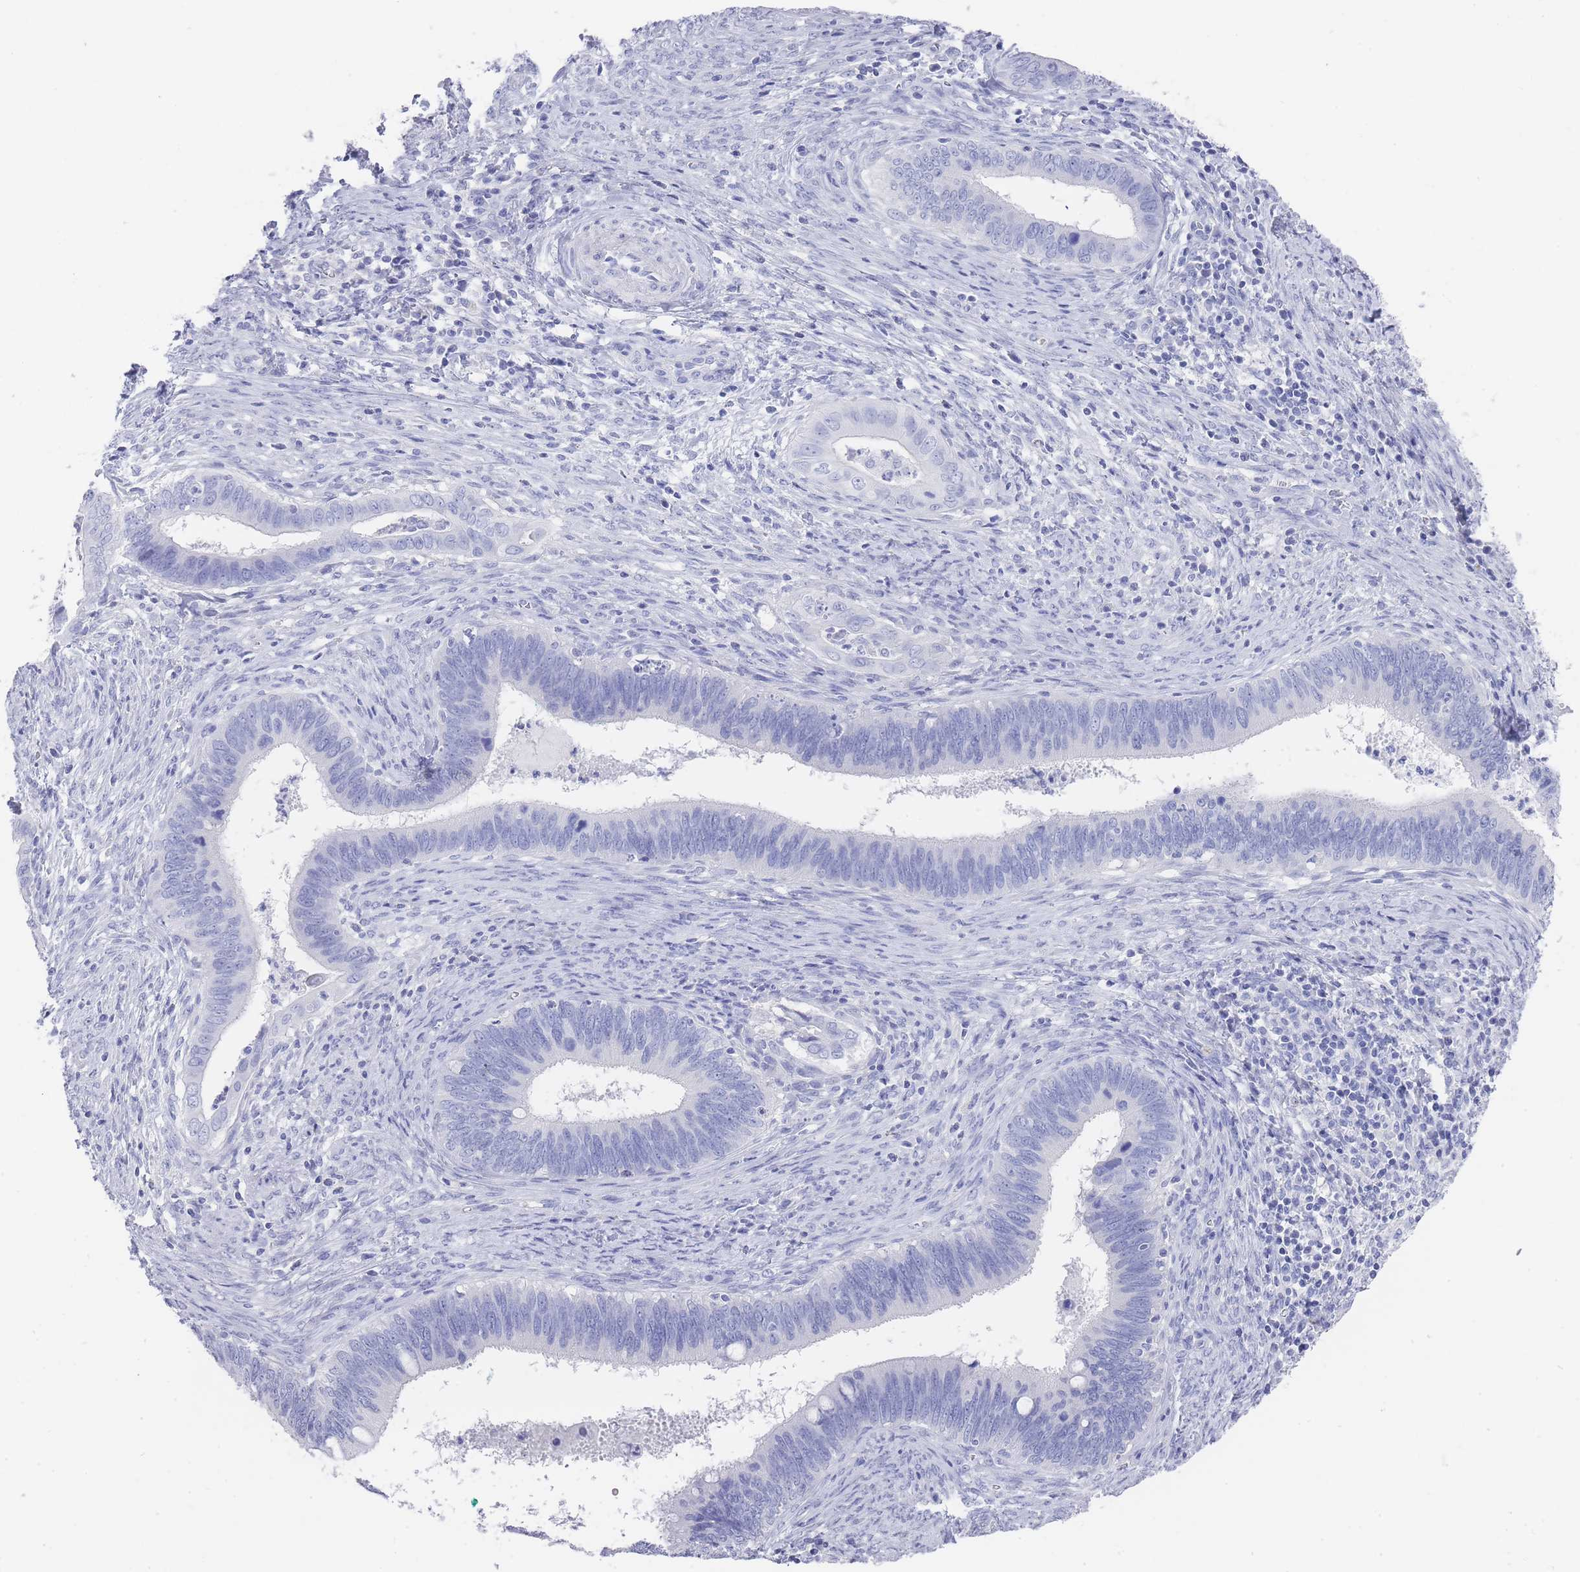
{"staining": {"intensity": "negative", "quantity": "none", "location": "none"}, "tissue": "cervical cancer", "cell_type": "Tumor cells", "image_type": "cancer", "snomed": [{"axis": "morphology", "description": "Adenocarcinoma, NOS"}, {"axis": "topography", "description": "Cervix"}], "caption": "IHC histopathology image of neoplastic tissue: human adenocarcinoma (cervical) stained with DAB (3,3'-diaminobenzidine) demonstrates no significant protein positivity in tumor cells.", "gene": "RAB2B", "patient": {"sex": "female", "age": 42}}